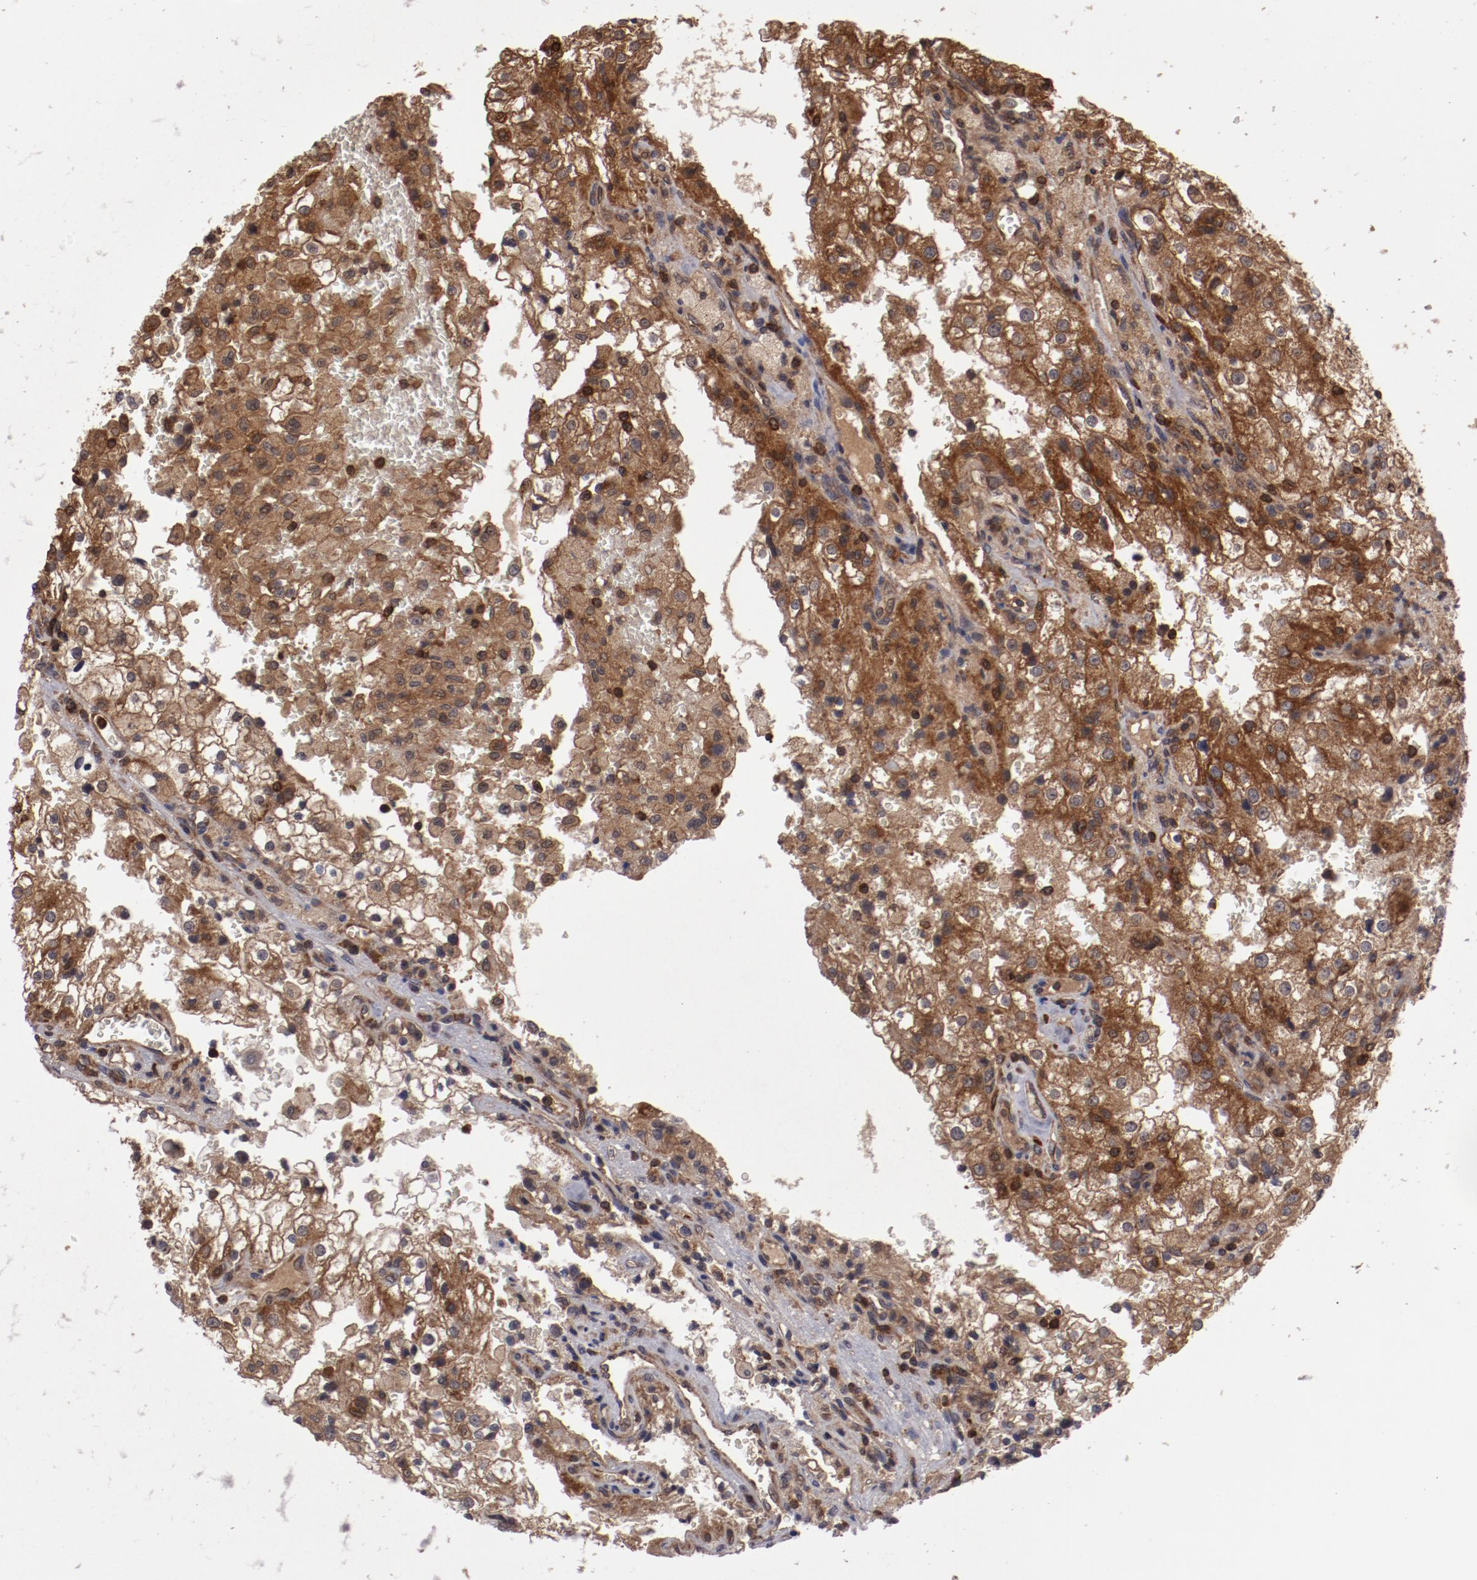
{"staining": {"intensity": "moderate", "quantity": ">75%", "location": "cytoplasmic/membranous"}, "tissue": "renal cancer", "cell_type": "Tumor cells", "image_type": "cancer", "snomed": [{"axis": "morphology", "description": "Adenocarcinoma, NOS"}, {"axis": "topography", "description": "Kidney"}], "caption": "About >75% of tumor cells in human adenocarcinoma (renal) reveal moderate cytoplasmic/membranous protein staining as visualized by brown immunohistochemical staining.", "gene": "RPS6KA6", "patient": {"sex": "female", "age": 74}}